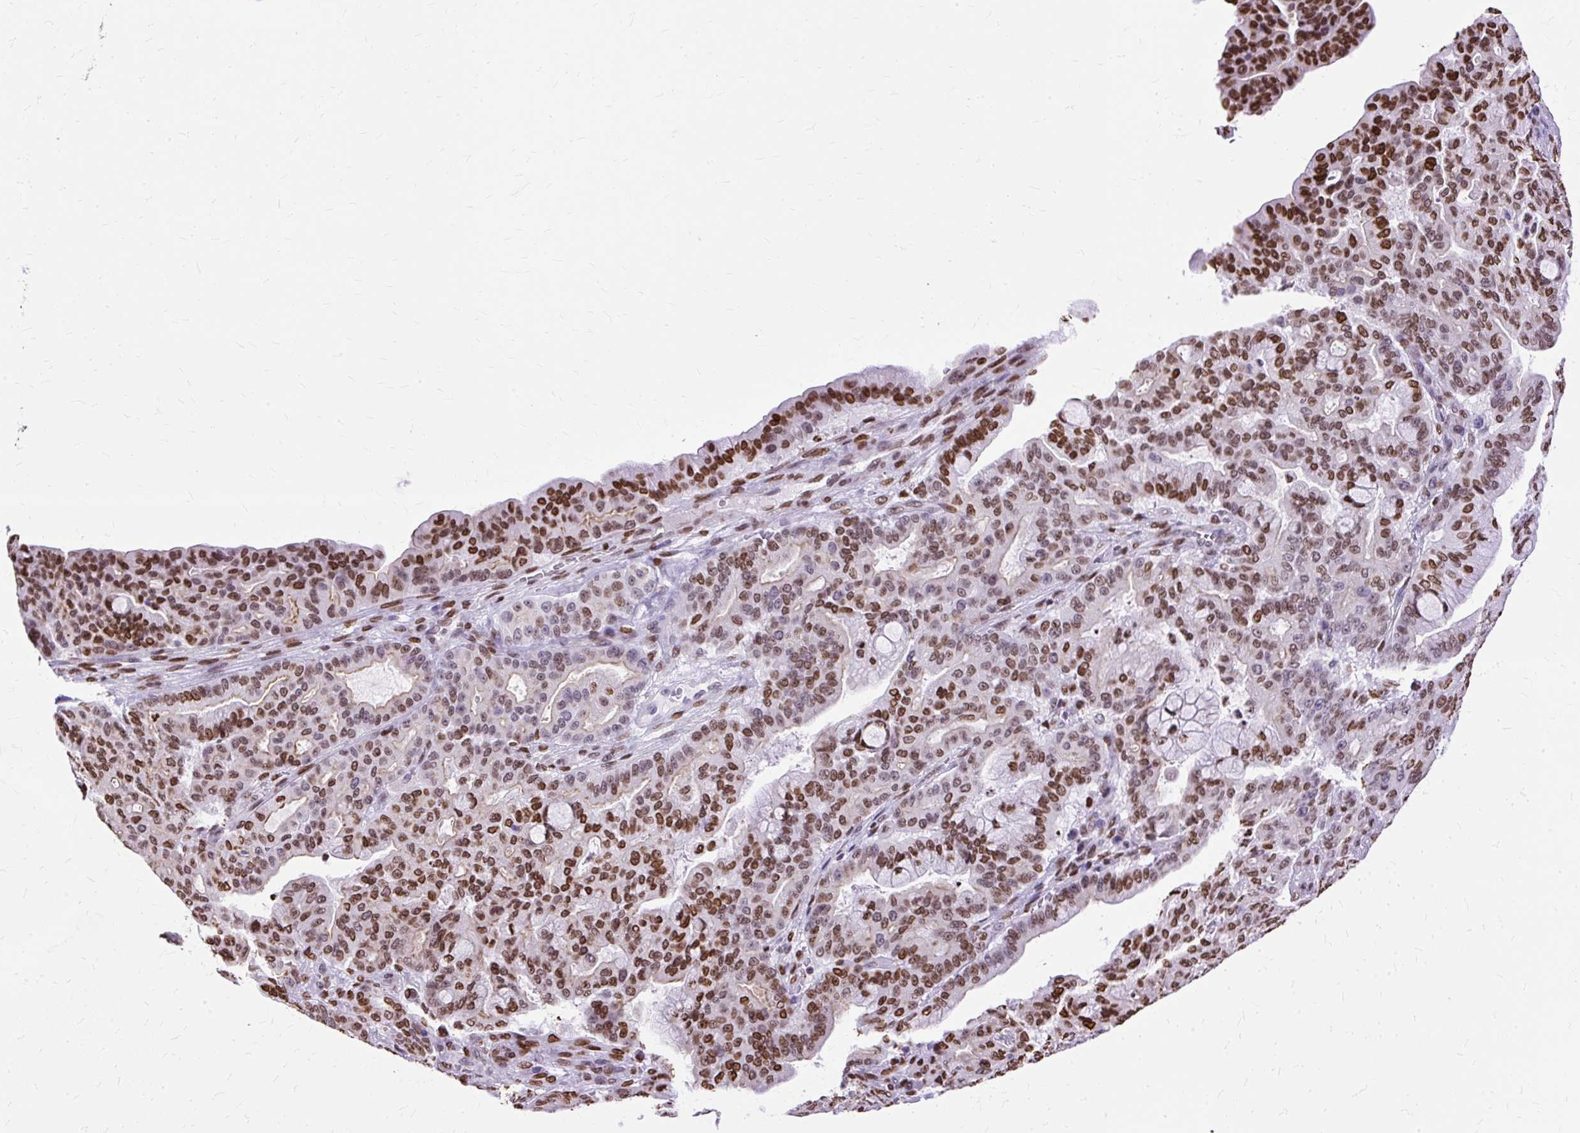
{"staining": {"intensity": "moderate", "quantity": ">75%", "location": "nuclear"}, "tissue": "pancreatic cancer", "cell_type": "Tumor cells", "image_type": "cancer", "snomed": [{"axis": "morphology", "description": "Adenocarcinoma, NOS"}, {"axis": "topography", "description": "Pancreas"}], "caption": "This image displays immunohistochemistry staining of human pancreatic cancer (adenocarcinoma), with medium moderate nuclear staining in approximately >75% of tumor cells.", "gene": "TMEM184C", "patient": {"sex": "male", "age": 63}}